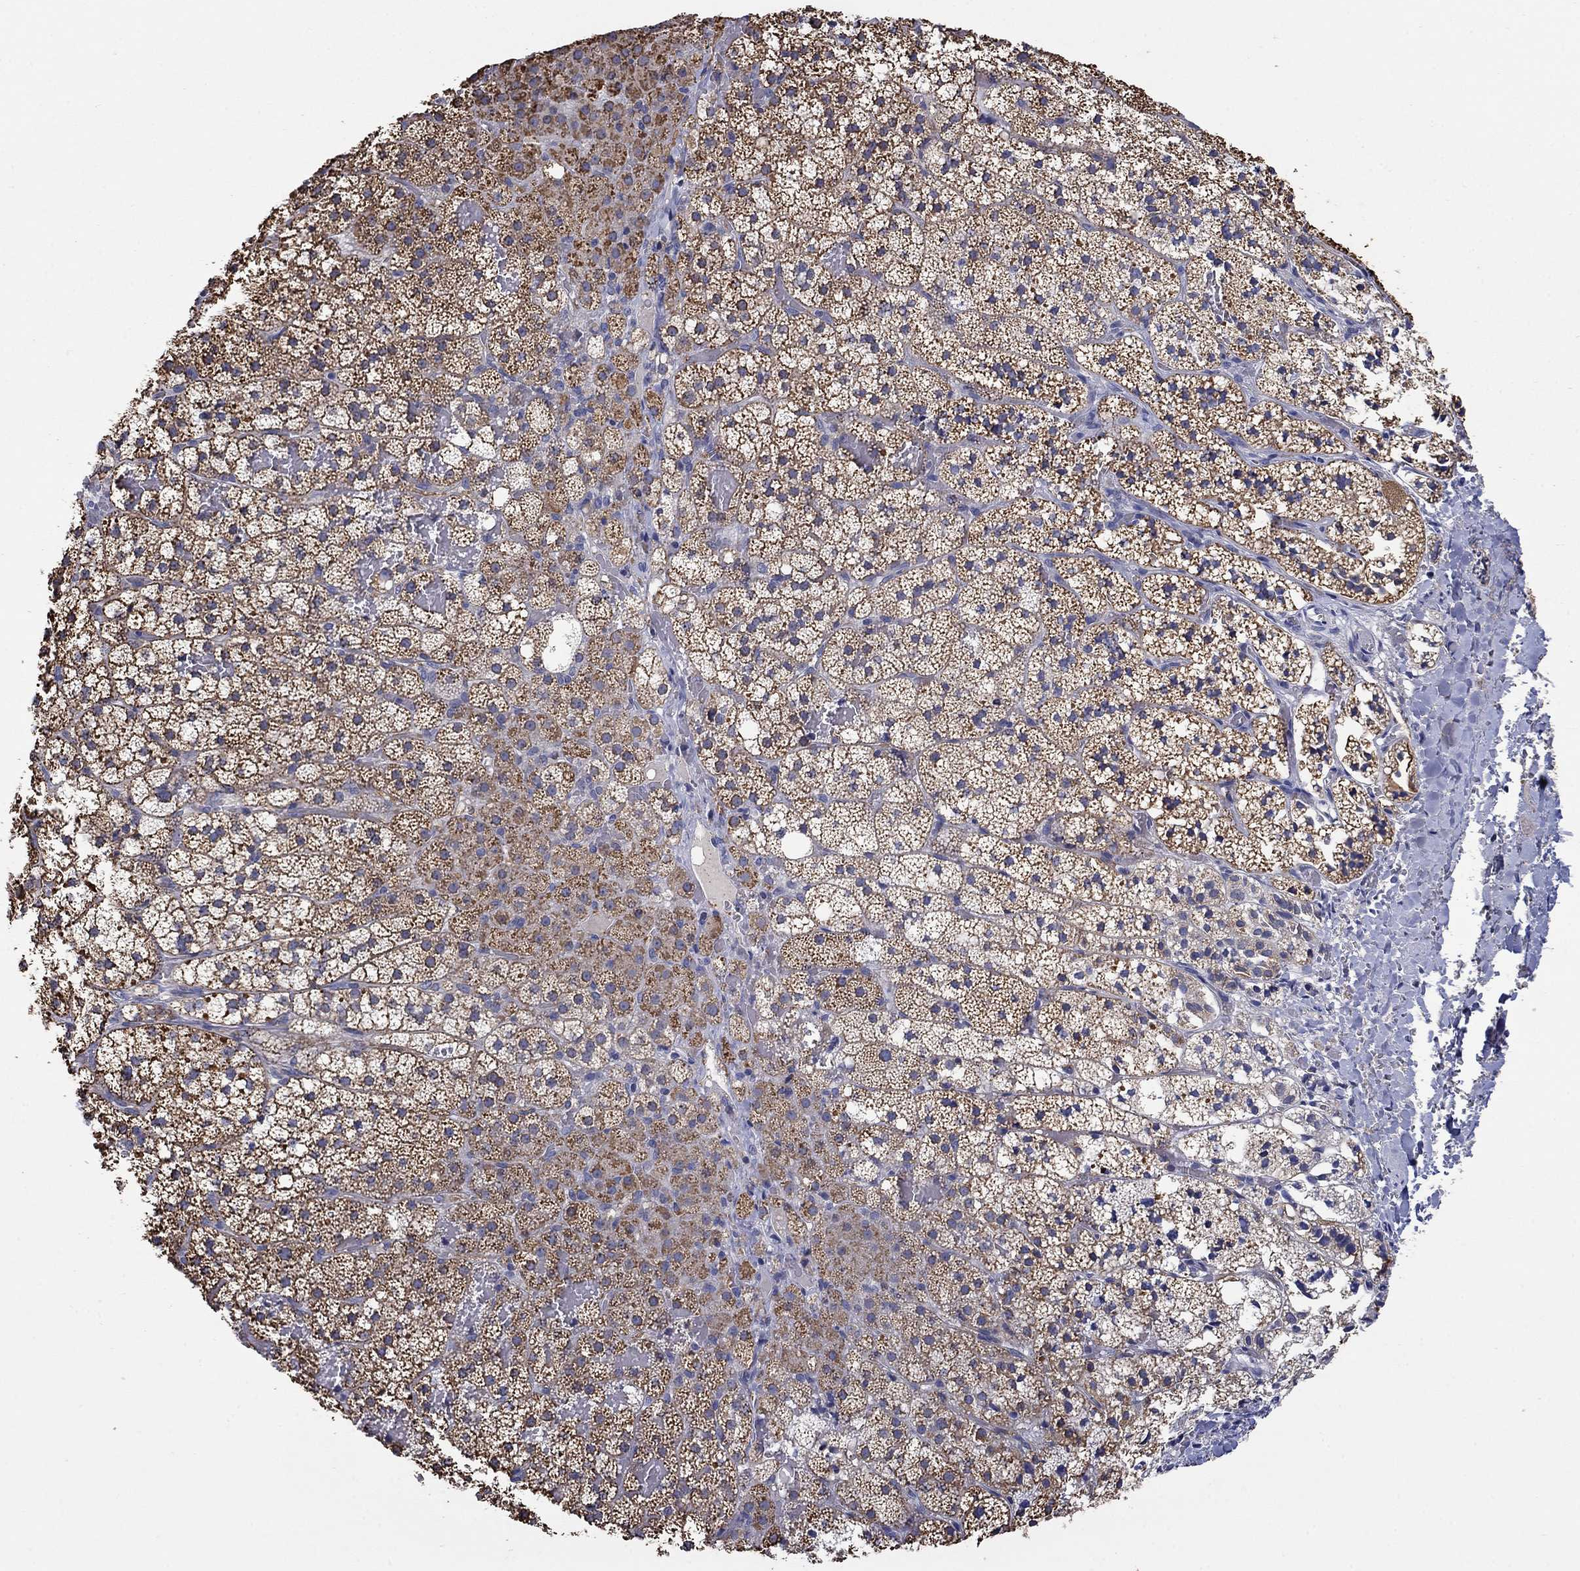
{"staining": {"intensity": "moderate", "quantity": ">75%", "location": "cytoplasmic/membranous"}, "tissue": "adrenal gland", "cell_type": "Glandular cells", "image_type": "normal", "snomed": [{"axis": "morphology", "description": "Normal tissue, NOS"}, {"axis": "topography", "description": "Adrenal gland"}], "caption": "A brown stain shows moderate cytoplasmic/membranous staining of a protein in glandular cells of unremarkable adrenal gland.", "gene": "HPS5", "patient": {"sex": "male", "age": 53}}